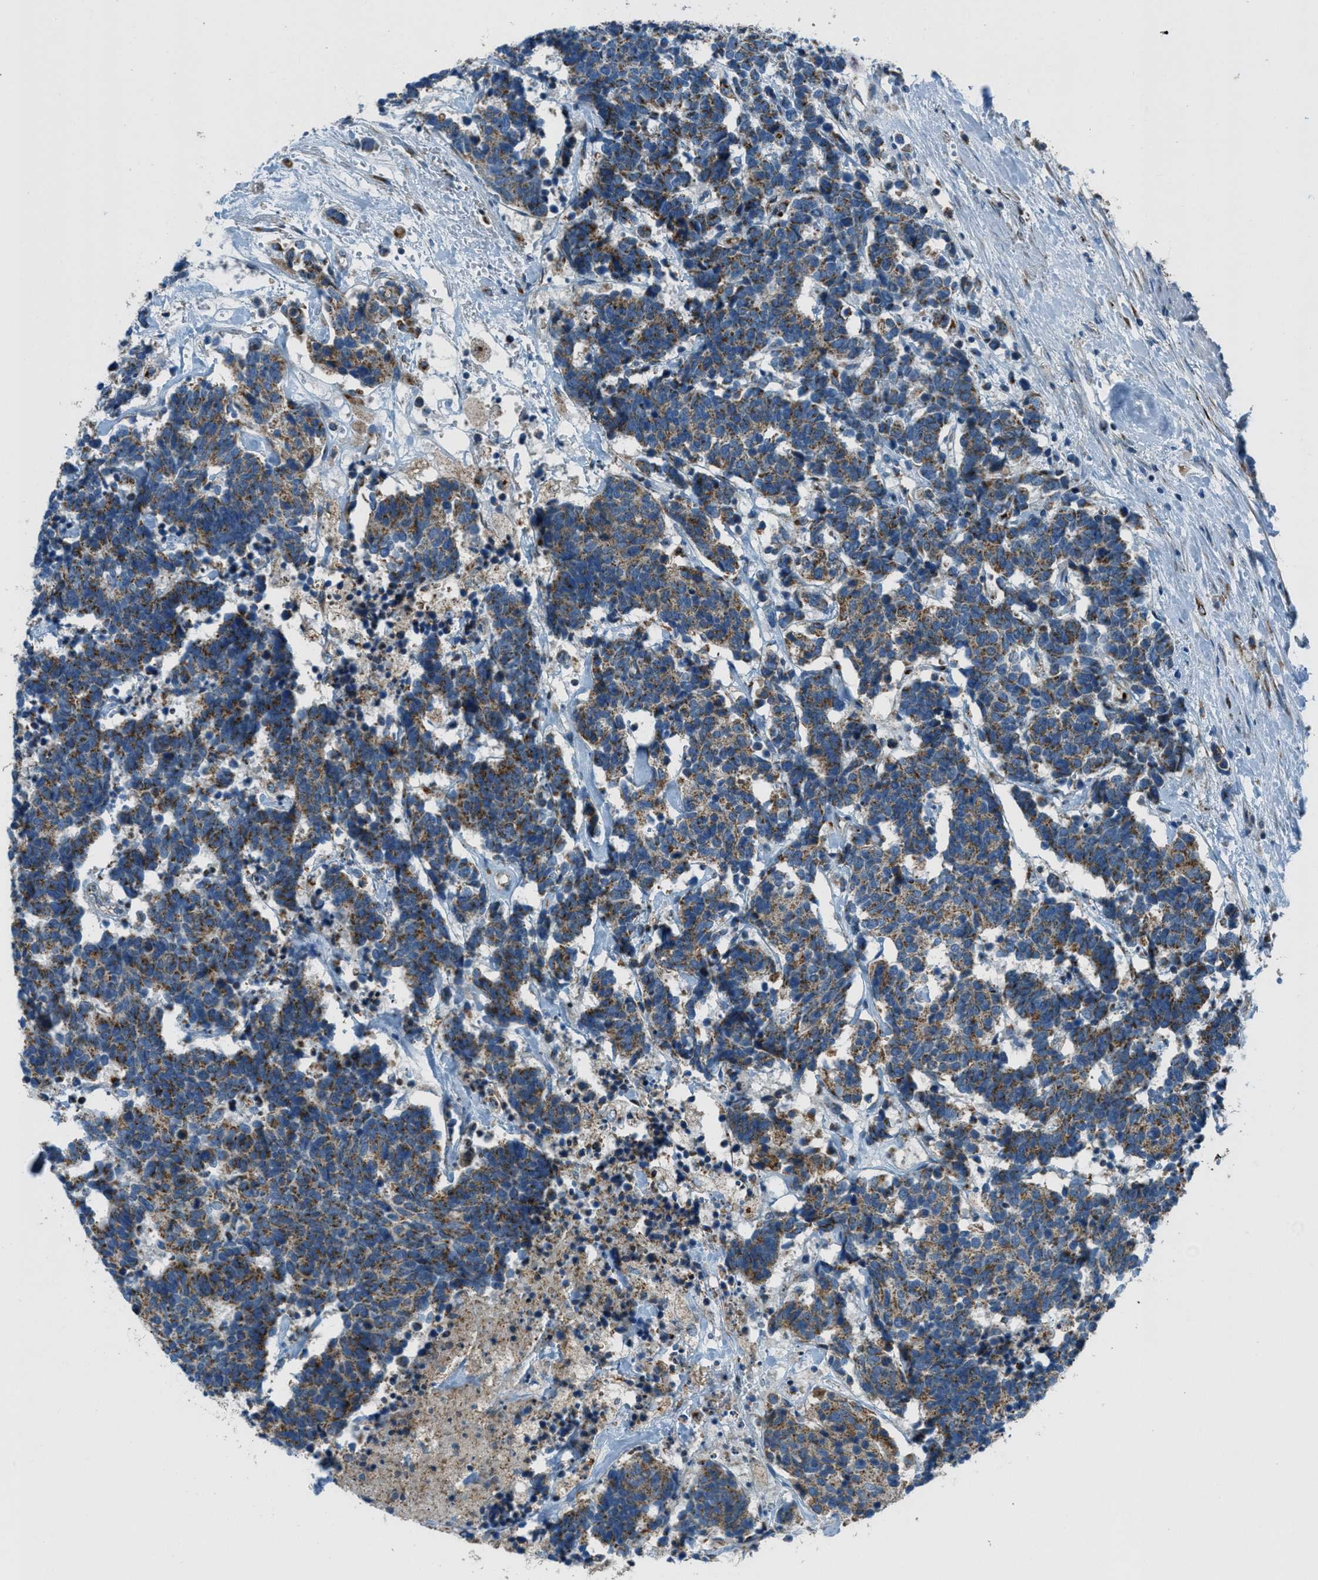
{"staining": {"intensity": "moderate", "quantity": ">75%", "location": "cytoplasmic/membranous"}, "tissue": "carcinoid", "cell_type": "Tumor cells", "image_type": "cancer", "snomed": [{"axis": "morphology", "description": "Carcinoma, NOS"}, {"axis": "morphology", "description": "Carcinoid, malignant, NOS"}, {"axis": "topography", "description": "Urinary bladder"}], "caption": "IHC micrograph of neoplastic tissue: human malignant carcinoid stained using immunohistochemistry (IHC) exhibits medium levels of moderate protein expression localized specifically in the cytoplasmic/membranous of tumor cells, appearing as a cytoplasmic/membranous brown color.", "gene": "BCKDK", "patient": {"sex": "male", "age": 57}}